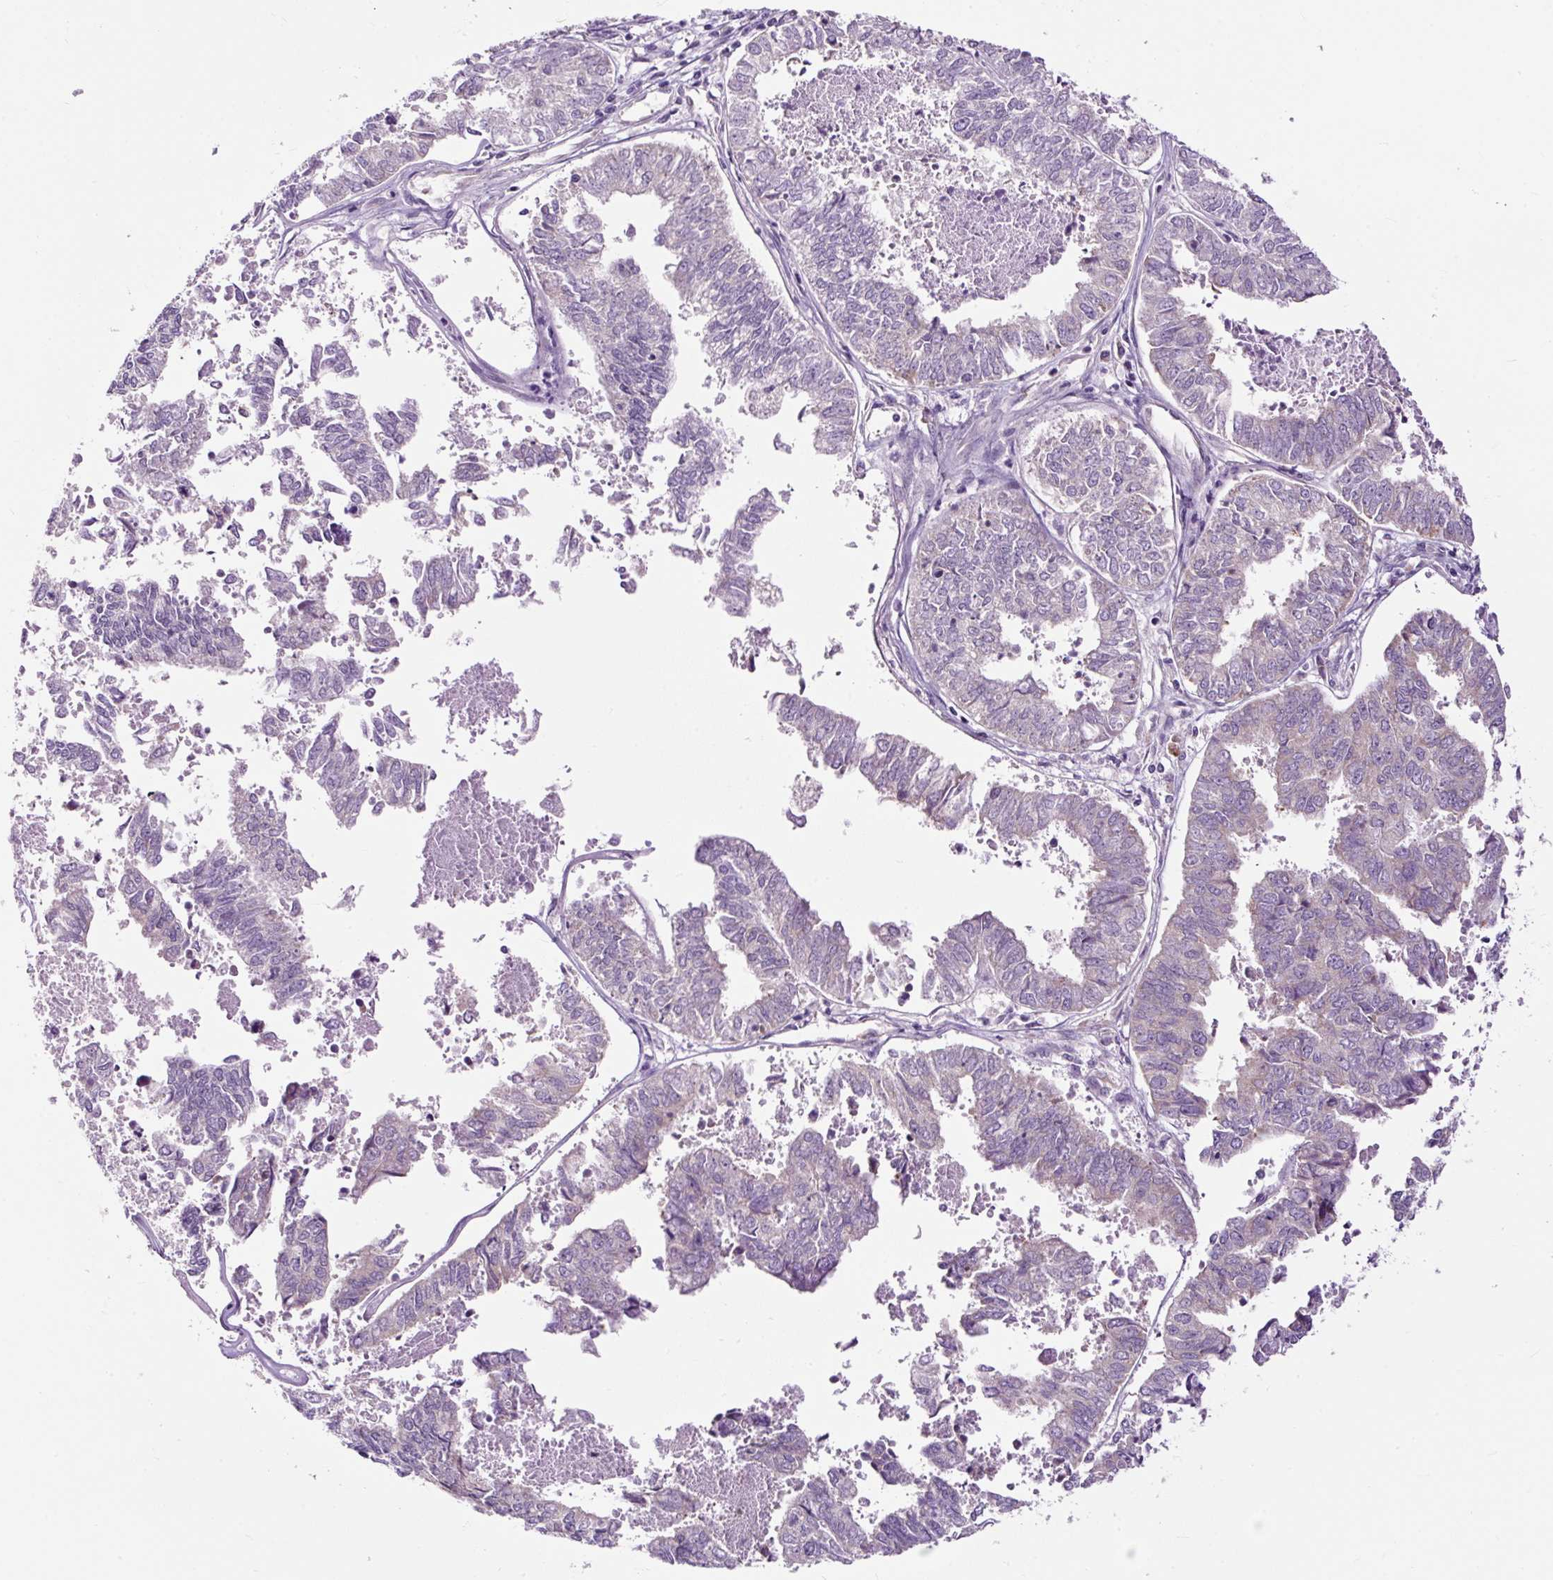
{"staining": {"intensity": "negative", "quantity": "none", "location": "none"}, "tissue": "endometrial cancer", "cell_type": "Tumor cells", "image_type": "cancer", "snomed": [{"axis": "morphology", "description": "Adenocarcinoma, NOS"}, {"axis": "topography", "description": "Endometrium"}], "caption": "Immunohistochemistry of human endometrial cancer shows no positivity in tumor cells.", "gene": "FMC1", "patient": {"sex": "female", "age": 73}}